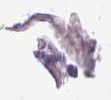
{"staining": {"intensity": "negative", "quantity": "none", "location": "none"}, "tissue": "tonsil", "cell_type": "Germinal center cells", "image_type": "normal", "snomed": [{"axis": "morphology", "description": "Normal tissue, NOS"}, {"axis": "topography", "description": "Tonsil"}], "caption": "This is a micrograph of immunohistochemistry staining of benign tonsil, which shows no positivity in germinal center cells.", "gene": "ENSG00000273748", "patient": {"sex": "male", "age": 27}}